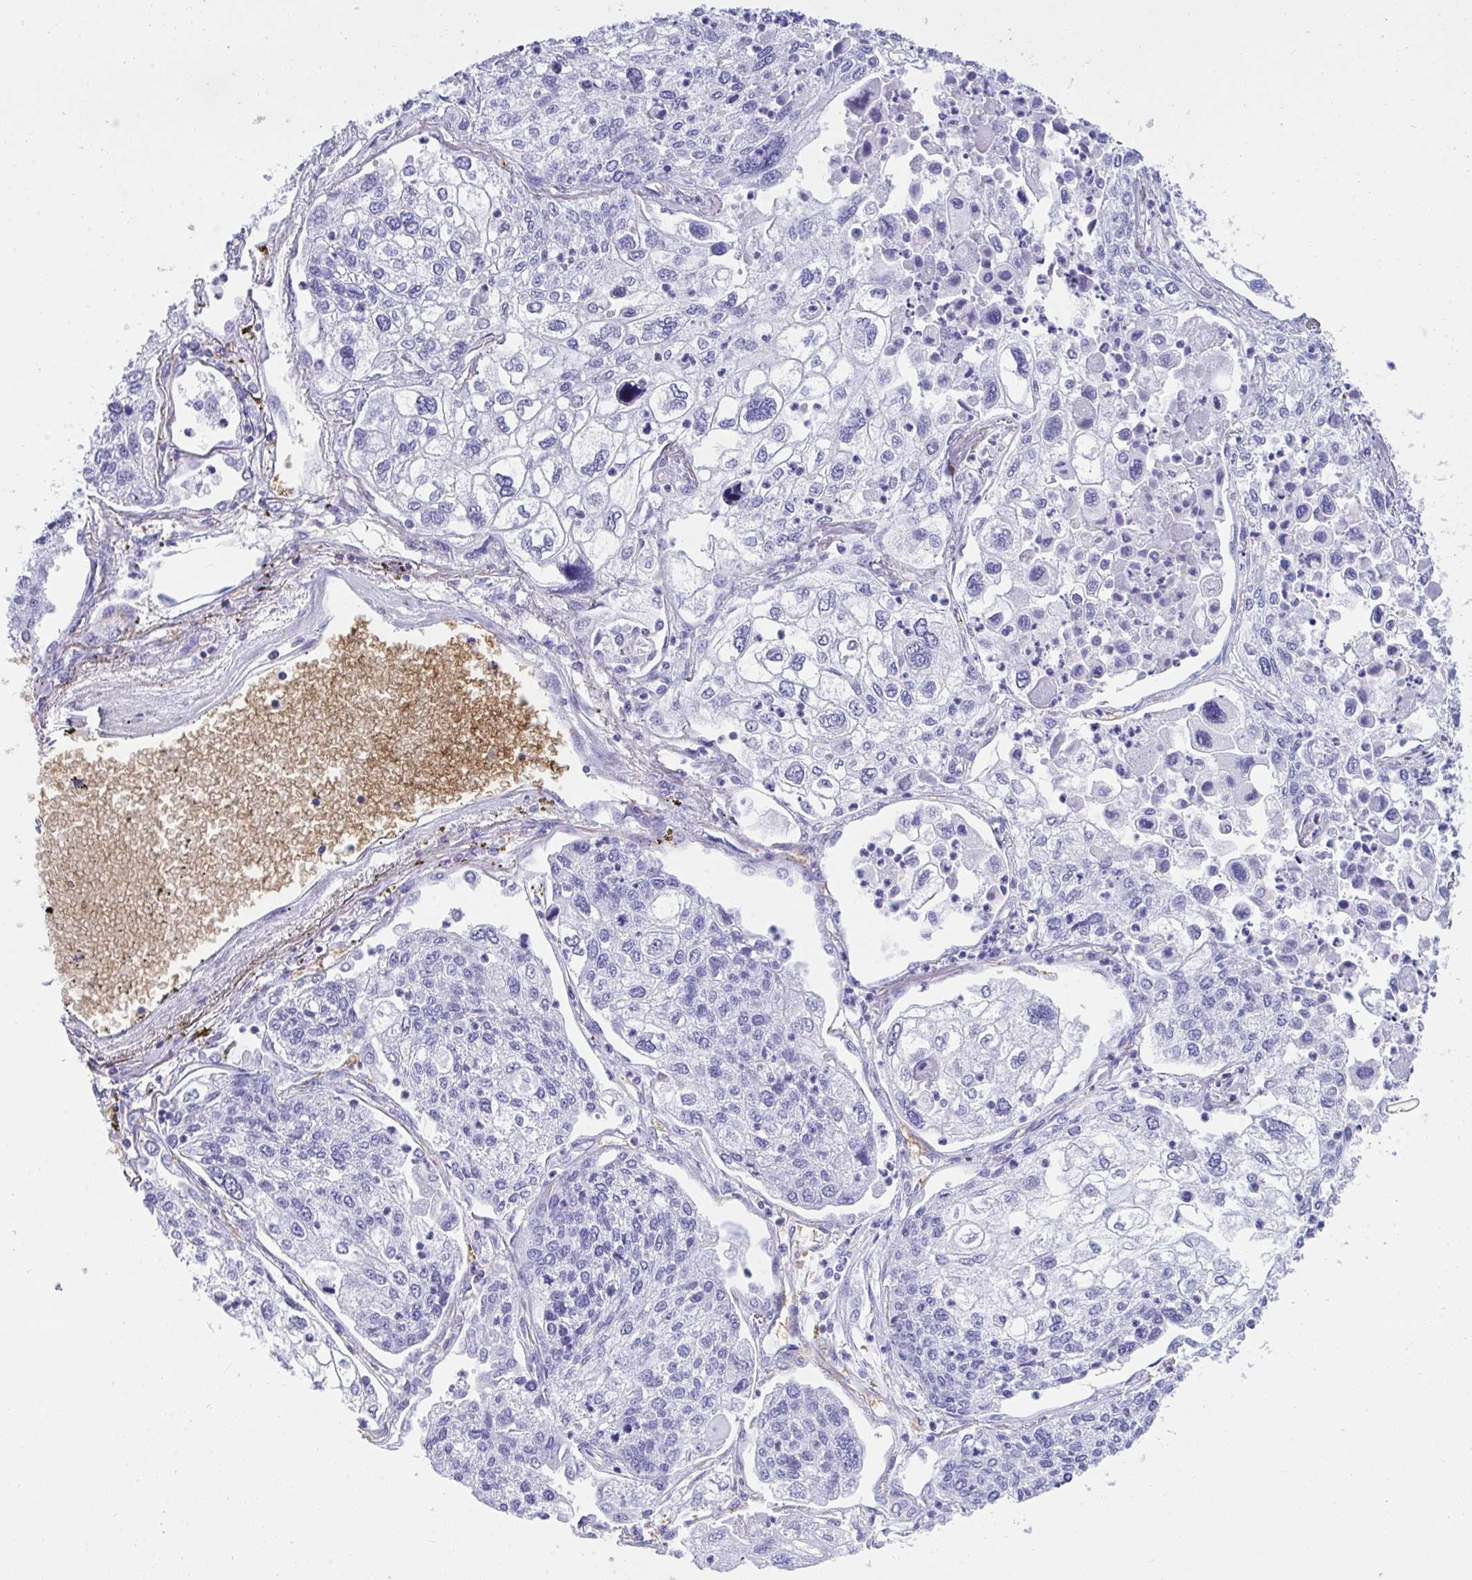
{"staining": {"intensity": "negative", "quantity": "none", "location": "none"}, "tissue": "lung cancer", "cell_type": "Tumor cells", "image_type": "cancer", "snomed": [{"axis": "morphology", "description": "Squamous cell carcinoma, NOS"}, {"axis": "topography", "description": "Lung"}], "caption": "This histopathology image is of lung cancer (squamous cell carcinoma) stained with immunohistochemistry (IHC) to label a protein in brown with the nuclei are counter-stained blue. There is no positivity in tumor cells.", "gene": "ANK1", "patient": {"sex": "male", "age": 74}}